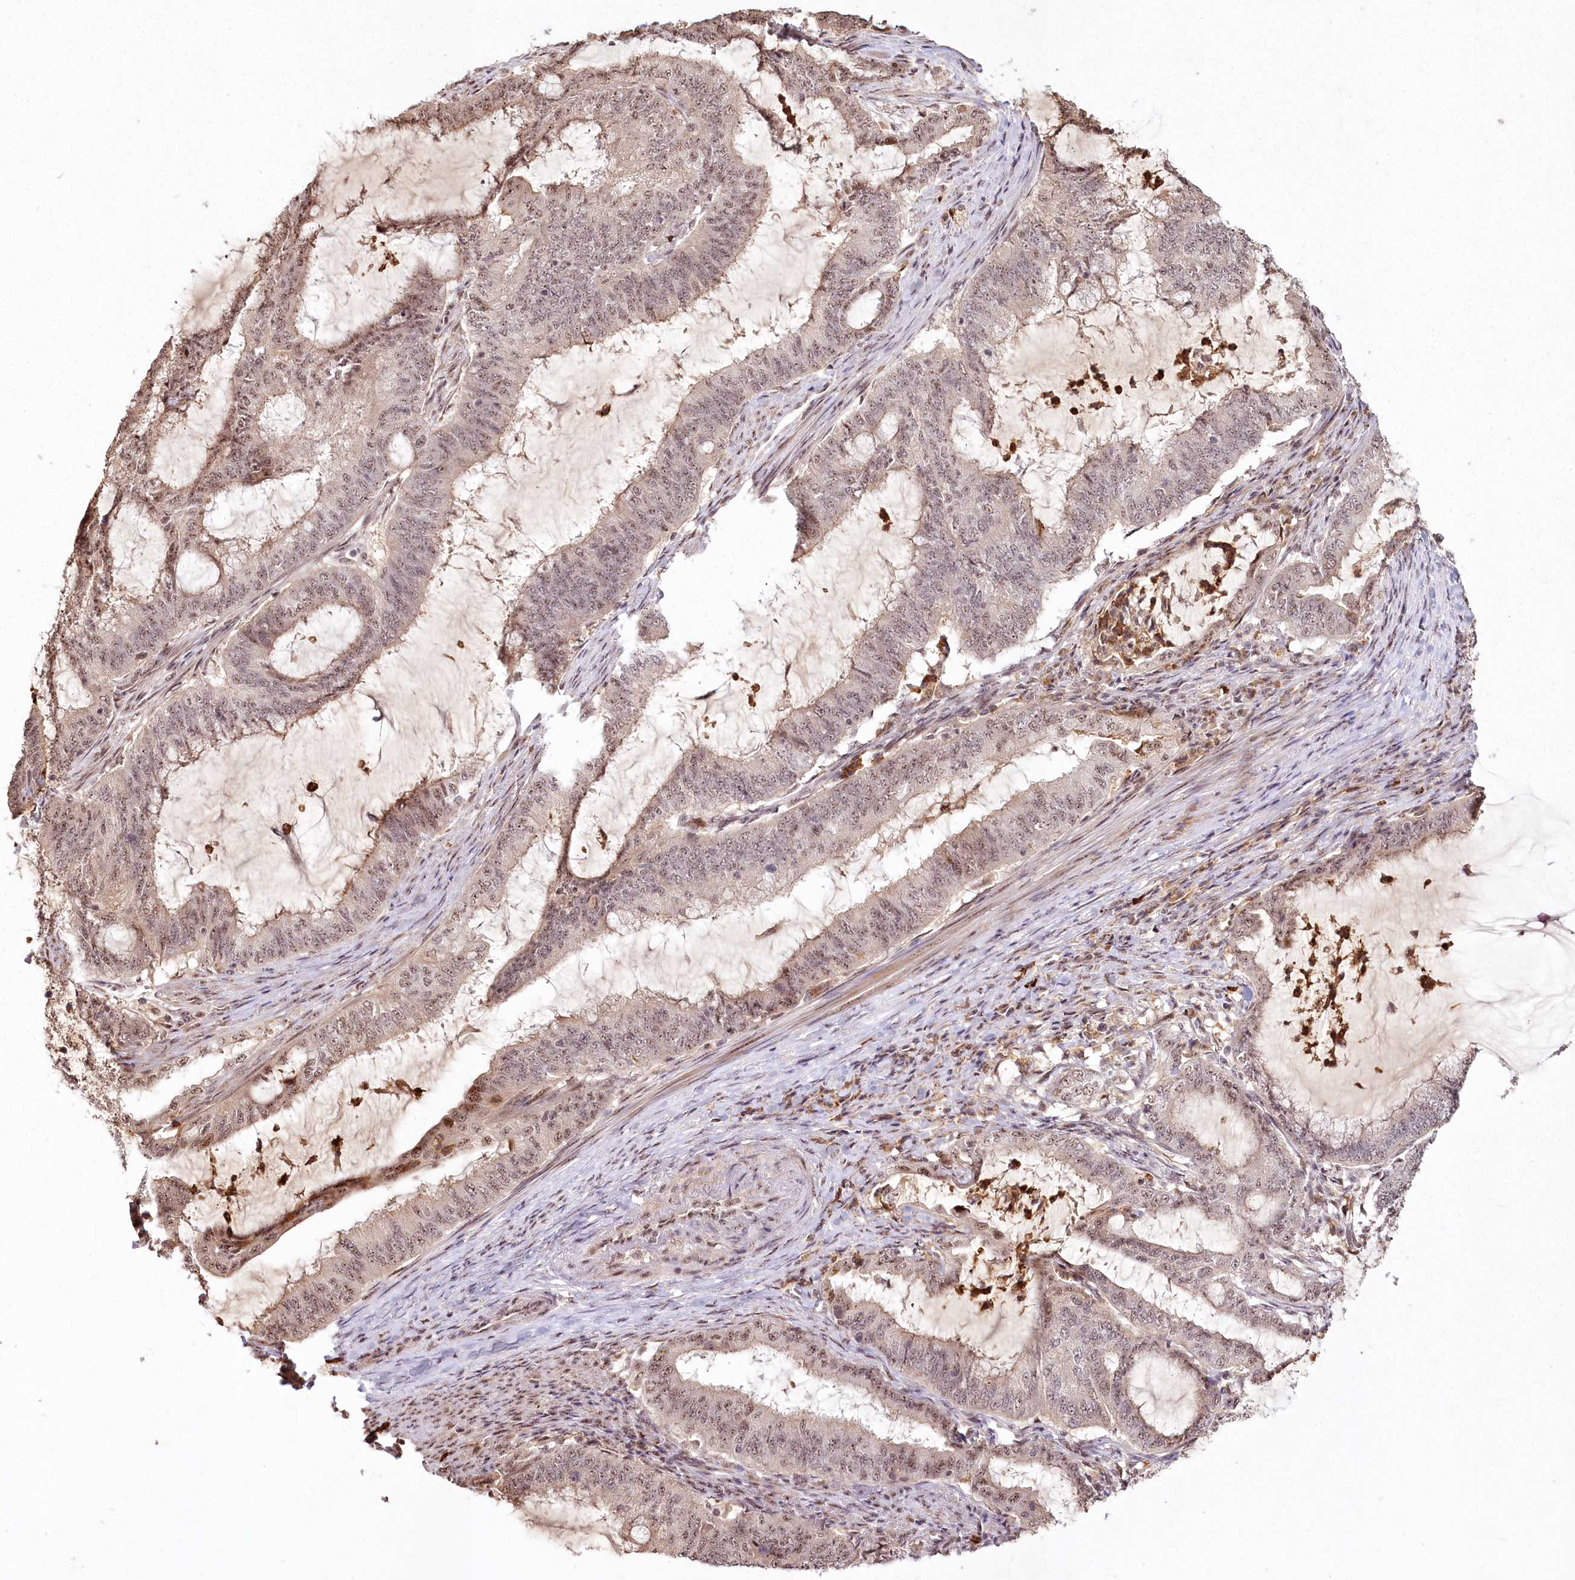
{"staining": {"intensity": "weak", "quantity": ">75%", "location": "nuclear"}, "tissue": "endometrial cancer", "cell_type": "Tumor cells", "image_type": "cancer", "snomed": [{"axis": "morphology", "description": "Adenocarcinoma, NOS"}, {"axis": "topography", "description": "Endometrium"}], "caption": "Endometrial cancer (adenocarcinoma) stained for a protein (brown) exhibits weak nuclear positive positivity in about >75% of tumor cells.", "gene": "PYROXD1", "patient": {"sex": "female", "age": 51}}